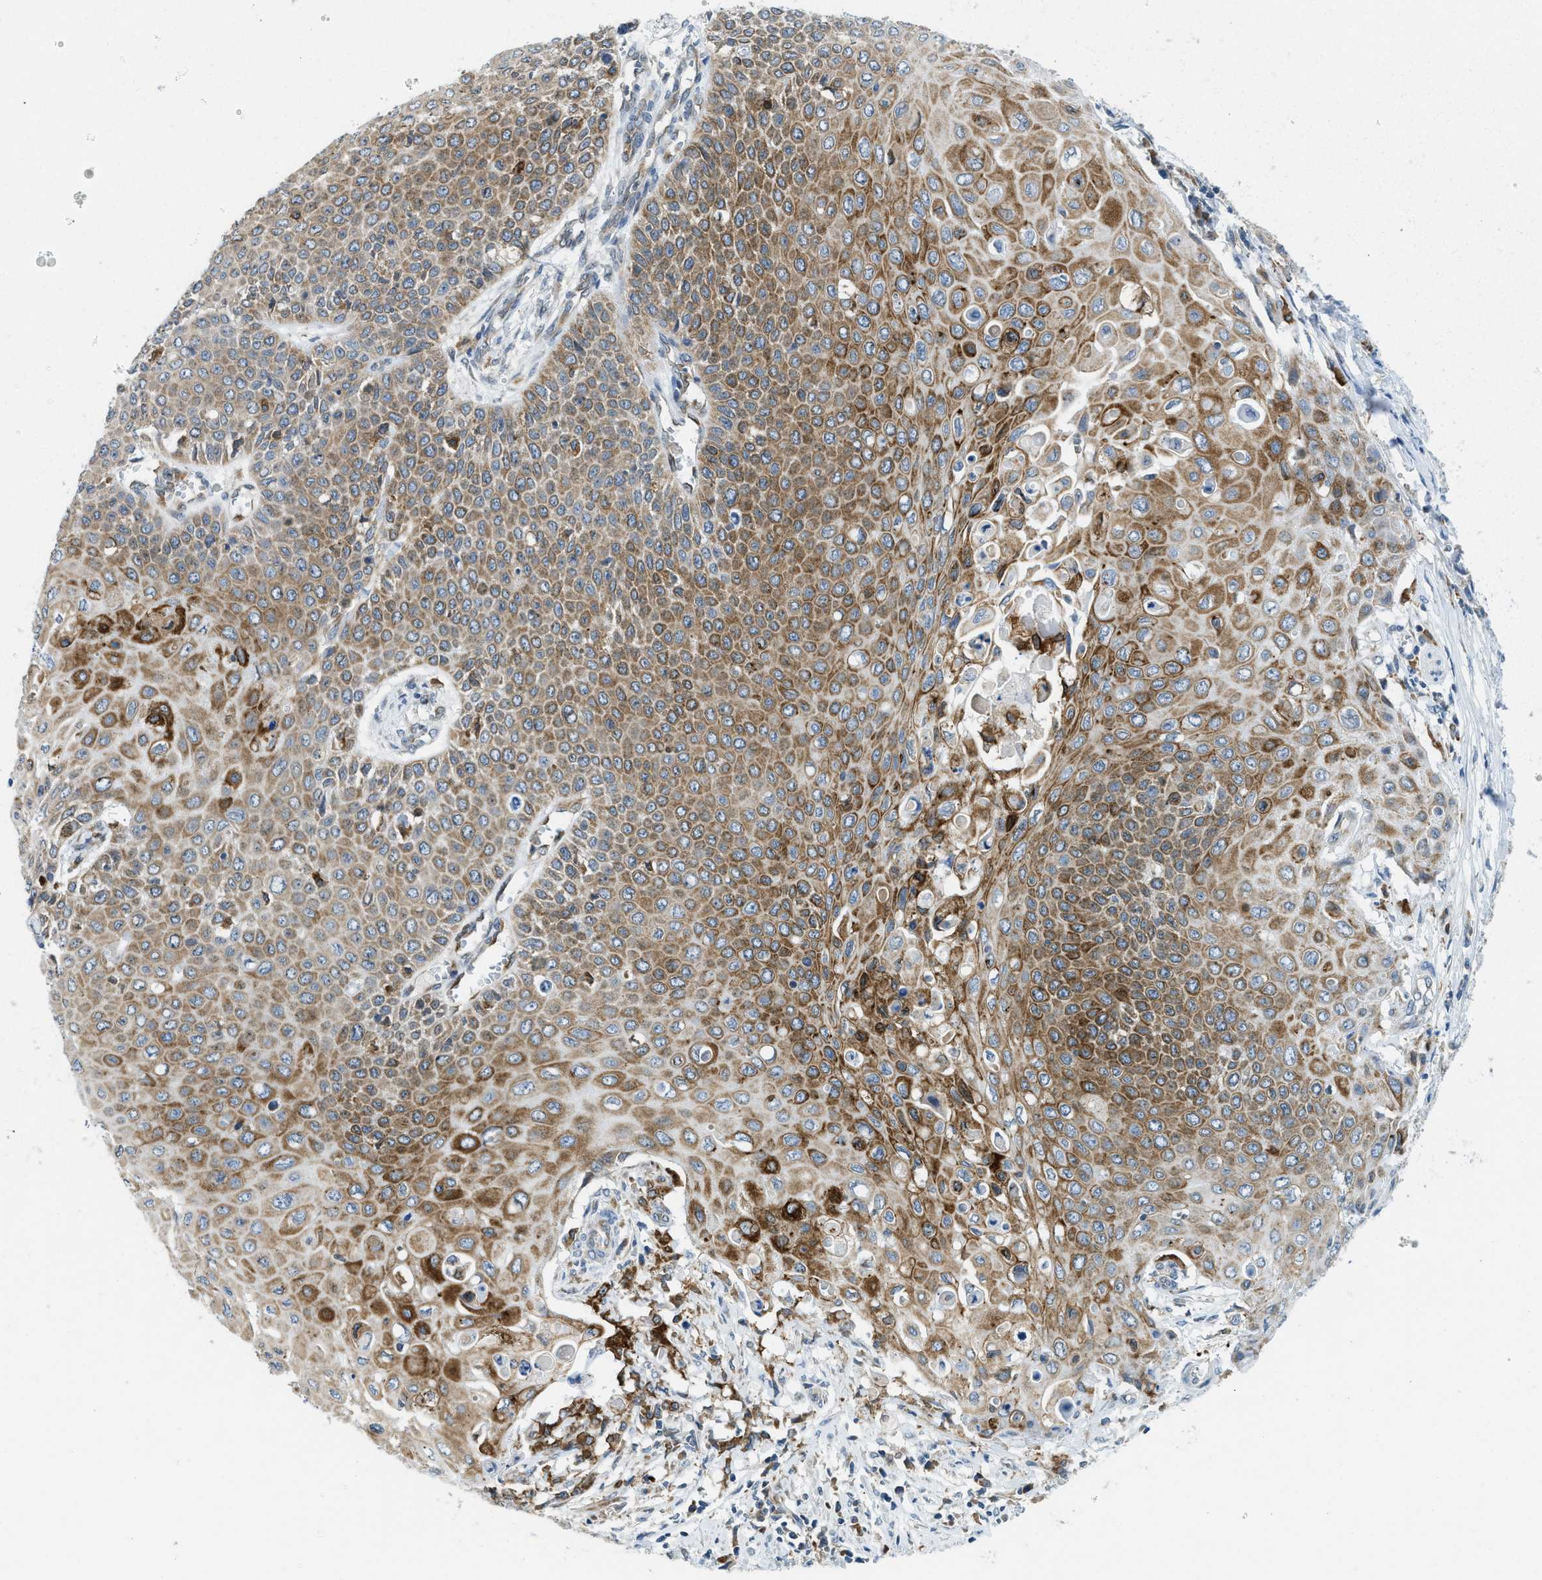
{"staining": {"intensity": "moderate", "quantity": ">75%", "location": "cytoplasmic/membranous"}, "tissue": "cervical cancer", "cell_type": "Tumor cells", "image_type": "cancer", "snomed": [{"axis": "morphology", "description": "Squamous cell carcinoma, NOS"}, {"axis": "topography", "description": "Cervix"}], "caption": "Protein staining of cervical cancer tissue shows moderate cytoplasmic/membranous staining in about >75% of tumor cells. Immunohistochemistry (ihc) stains the protein of interest in brown and the nuclei are stained blue.", "gene": "BCAP31", "patient": {"sex": "female", "age": 39}}